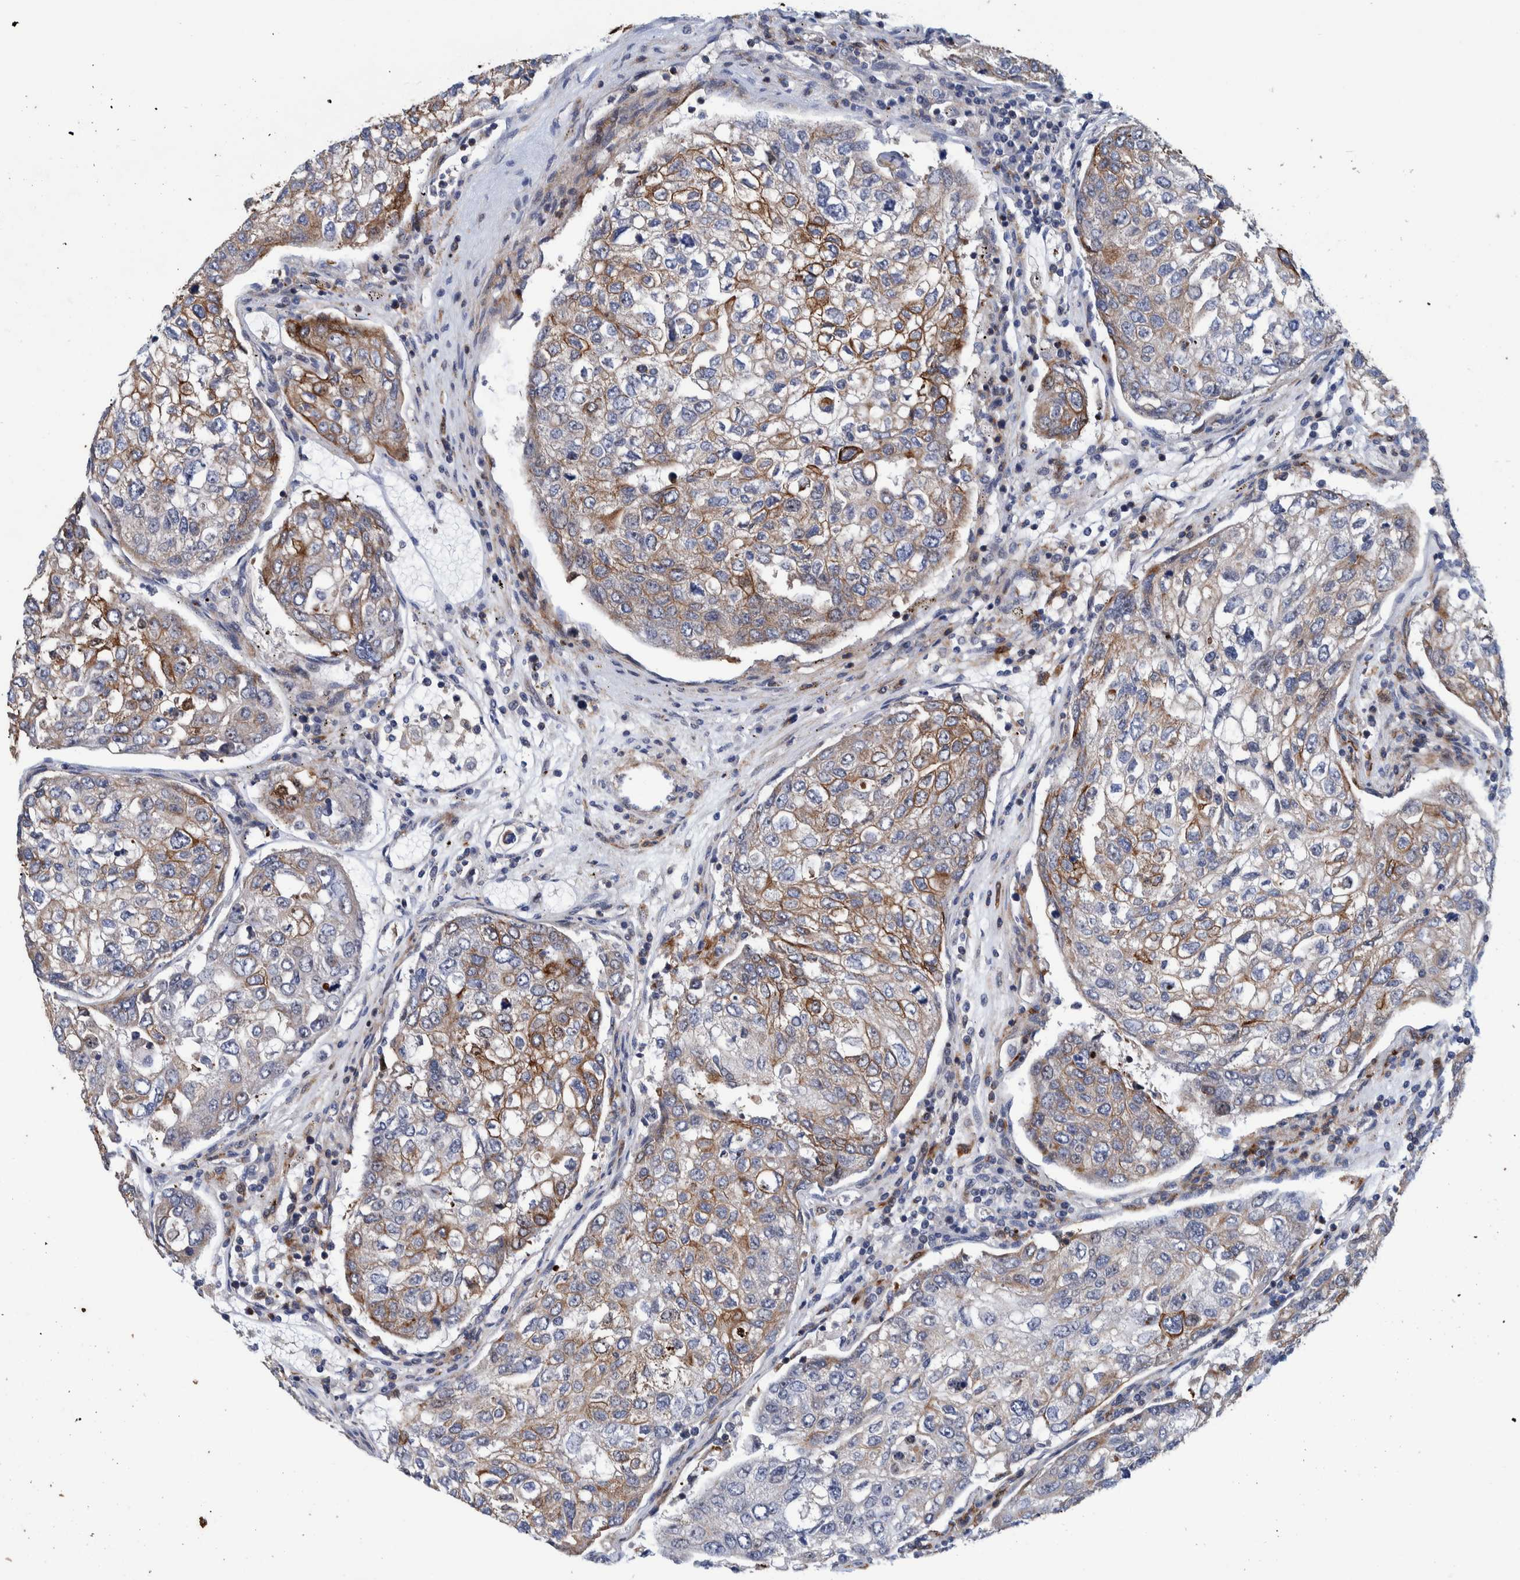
{"staining": {"intensity": "moderate", "quantity": "25%-75%", "location": "cytoplasmic/membranous"}, "tissue": "urothelial cancer", "cell_type": "Tumor cells", "image_type": "cancer", "snomed": [{"axis": "morphology", "description": "Urothelial carcinoma, High grade"}, {"axis": "topography", "description": "Lymph node"}, {"axis": "topography", "description": "Urinary bladder"}], "caption": "Protein staining by immunohistochemistry (IHC) shows moderate cytoplasmic/membranous staining in approximately 25%-75% of tumor cells in urothelial cancer.", "gene": "MKS1", "patient": {"sex": "male", "age": 51}}